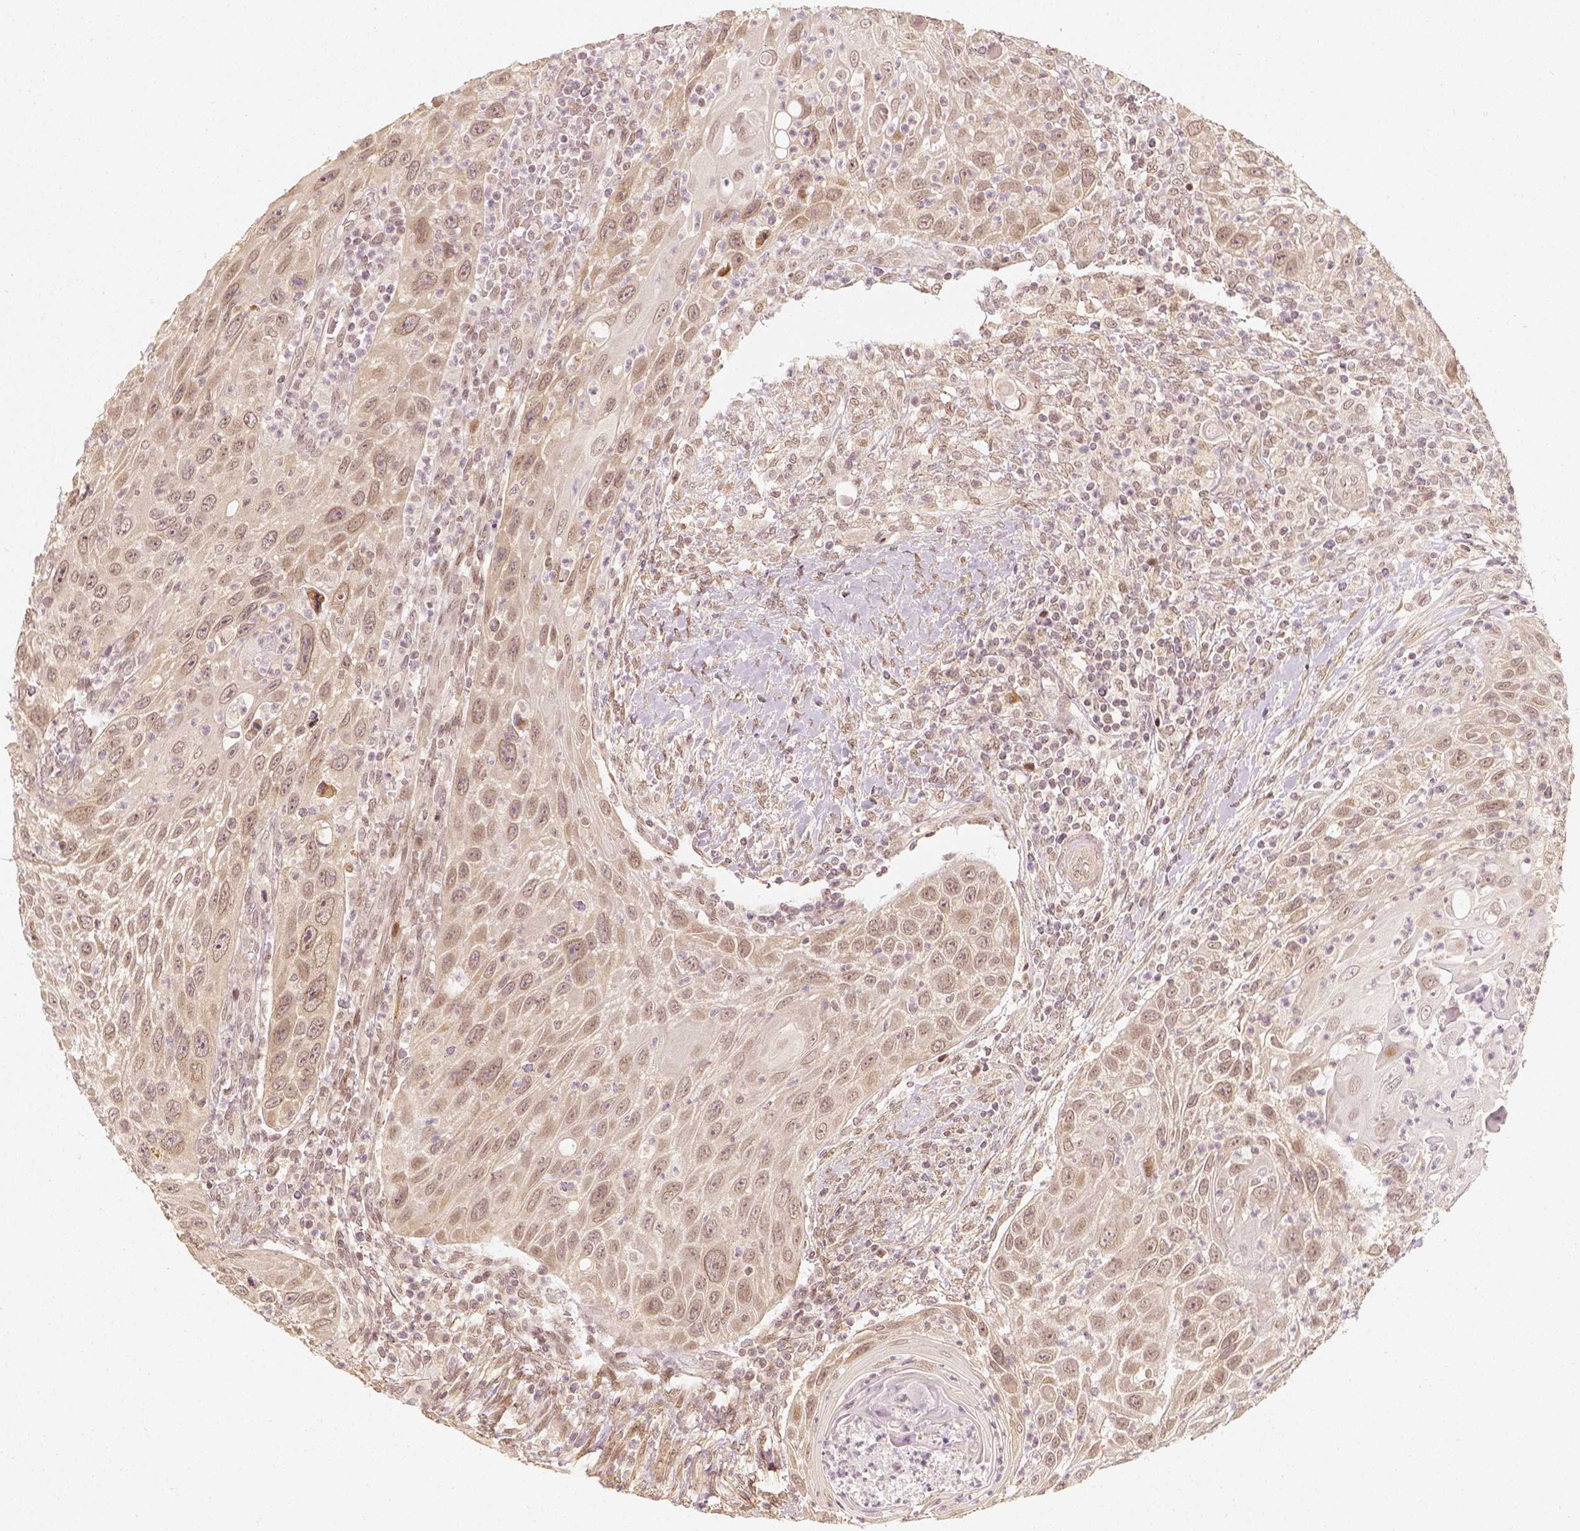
{"staining": {"intensity": "weak", "quantity": ">75%", "location": "cytoplasmic/membranous,nuclear"}, "tissue": "head and neck cancer", "cell_type": "Tumor cells", "image_type": "cancer", "snomed": [{"axis": "morphology", "description": "Squamous cell carcinoma, NOS"}, {"axis": "topography", "description": "Head-Neck"}], "caption": "Immunohistochemistry of human head and neck squamous cell carcinoma shows low levels of weak cytoplasmic/membranous and nuclear staining in about >75% of tumor cells.", "gene": "ZMAT3", "patient": {"sex": "male", "age": 69}}